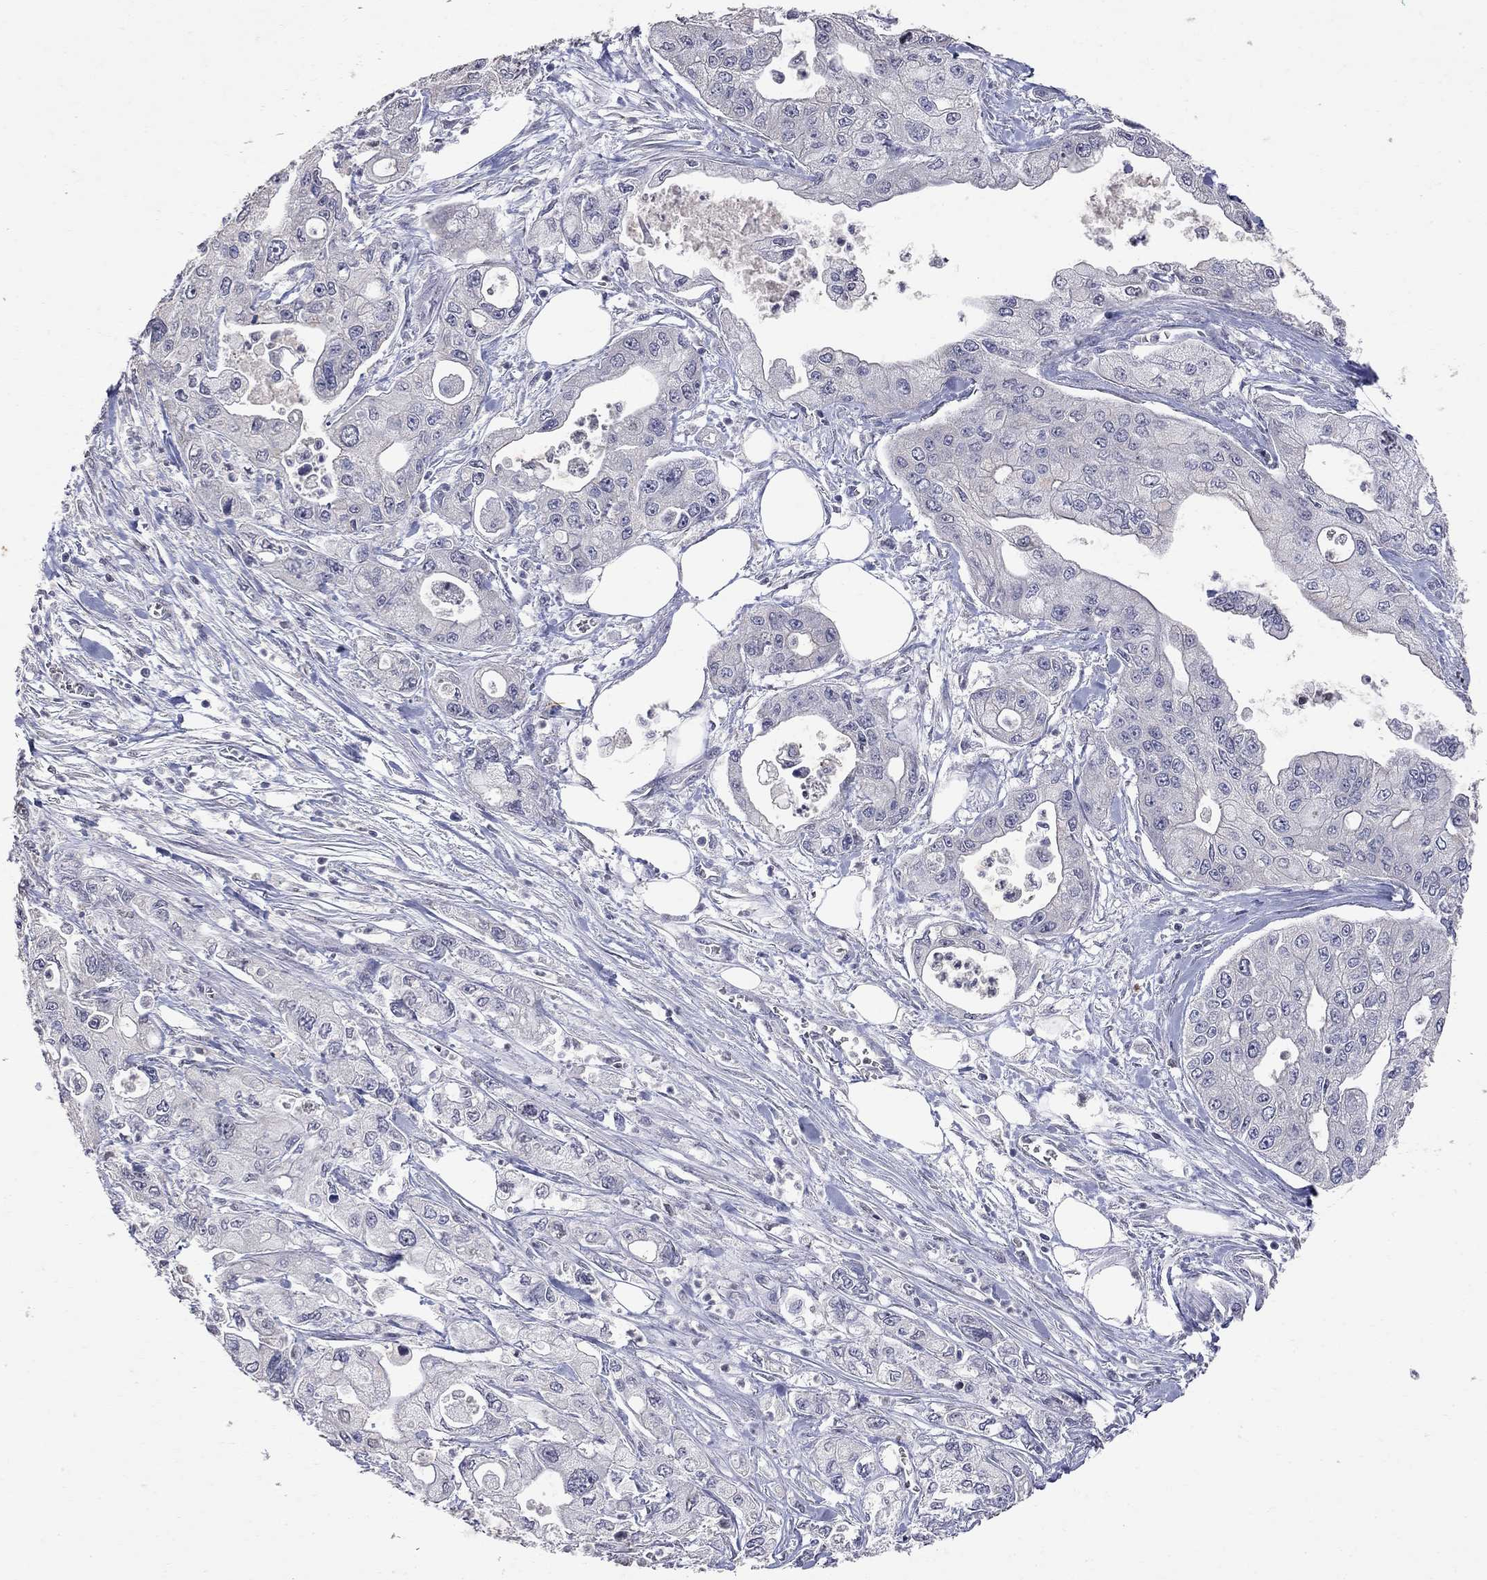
{"staining": {"intensity": "negative", "quantity": "none", "location": "none"}, "tissue": "pancreatic cancer", "cell_type": "Tumor cells", "image_type": "cancer", "snomed": [{"axis": "morphology", "description": "Adenocarcinoma, NOS"}, {"axis": "topography", "description": "Pancreas"}], "caption": "This is an IHC micrograph of human pancreatic adenocarcinoma. There is no staining in tumor cells.", "gene": "NOS2", "patient": {"sex": "male", "age": 70}}